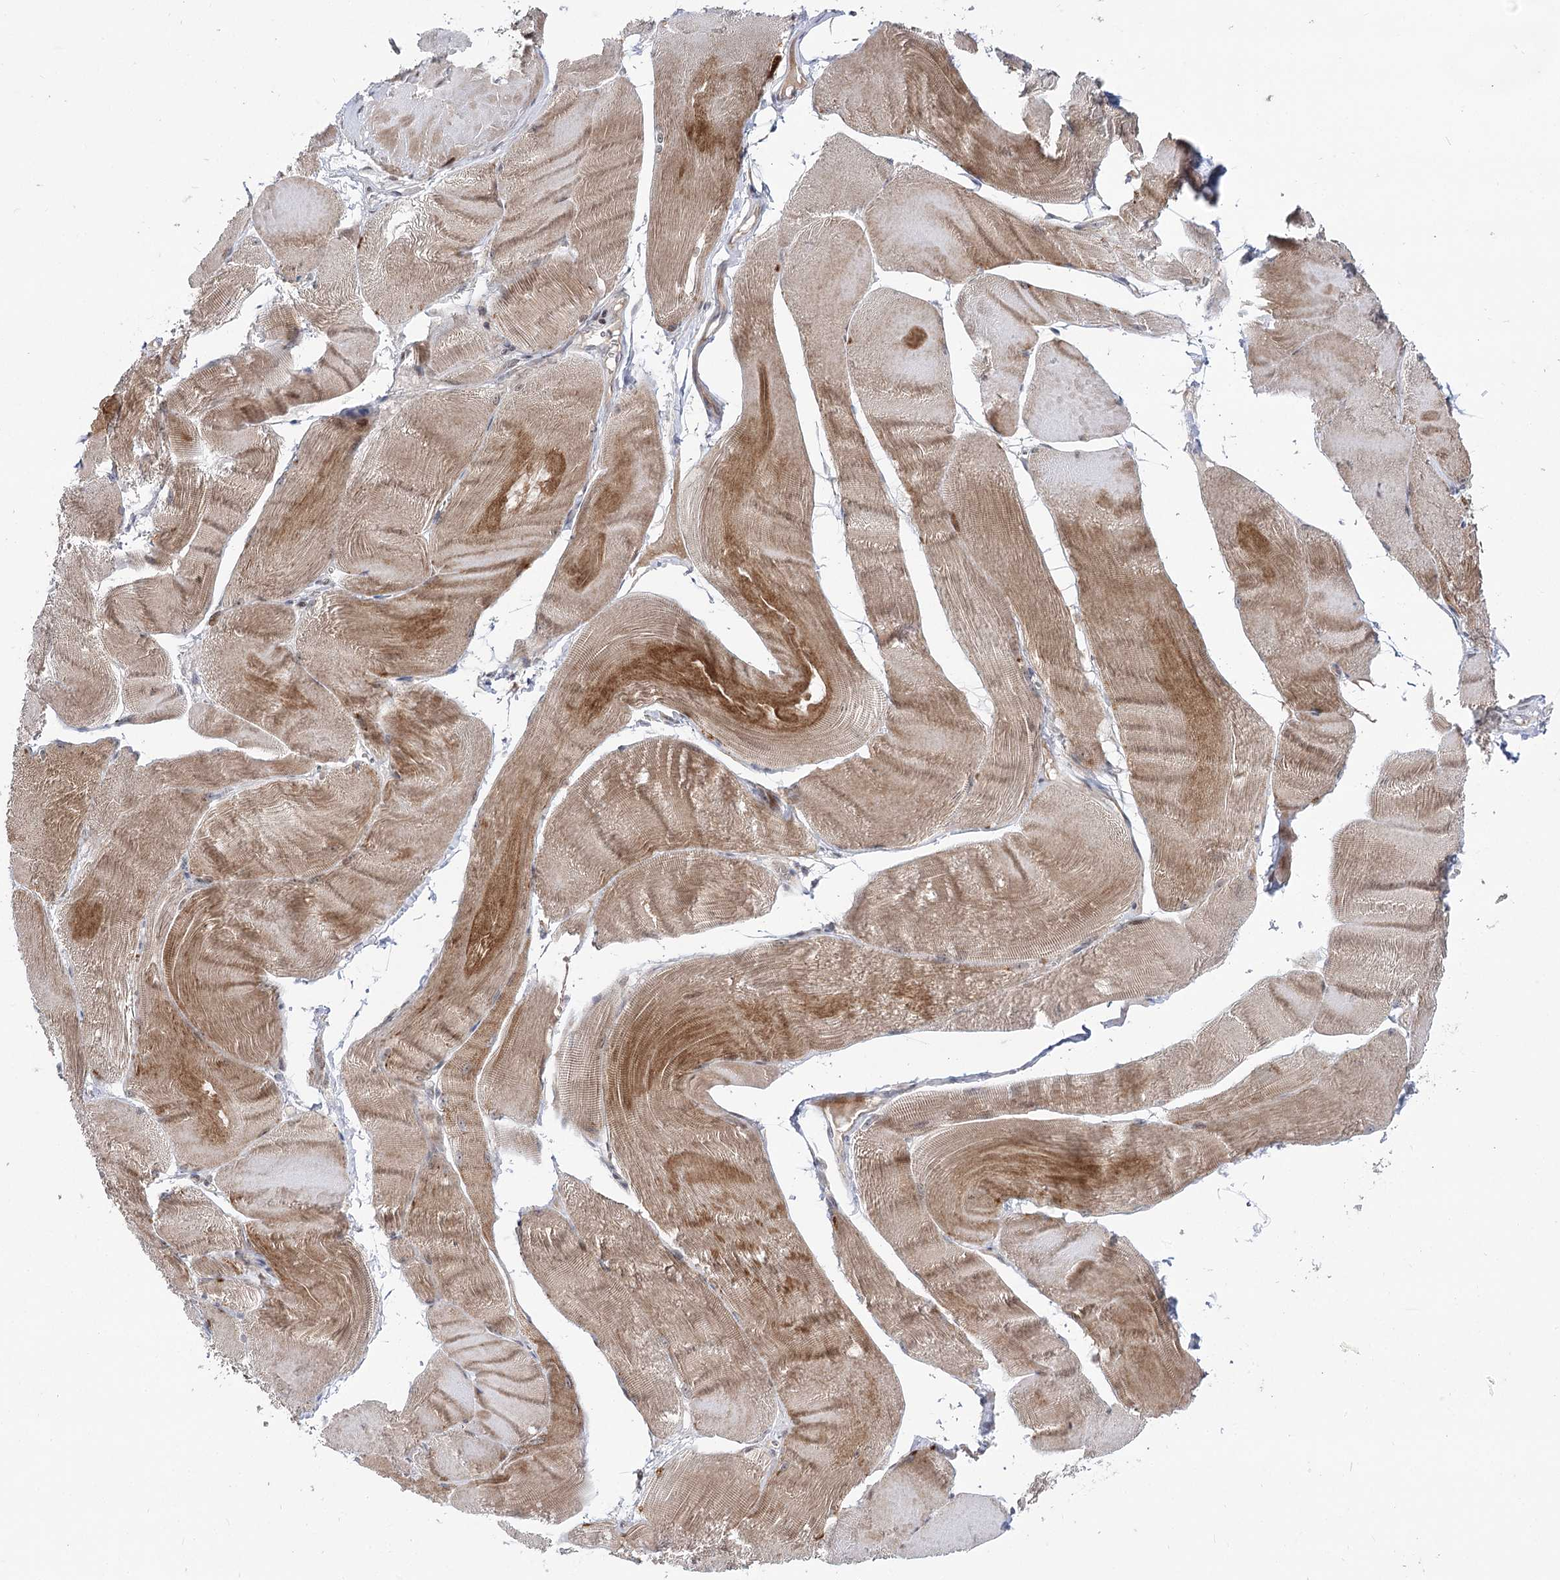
{"staining": {"intensity": "moderate", "quantity": "25%-75%", "location": "cytoplasmic/membranous"}, "tissue": "skeletal muscle", "cell_type": "Myocytes", "image_type": "normal", "snomed": [{"axis": "morphology", "description": "Normal tissue, NOS"}, {"axis": "morphology", "description": "Basal cell carcinoma"}, {"axis": "topography", "description": "Skeletal muscle"}], "caption": "Protein expression analysis of normal skeletal muscle exhibits moderate cytoplasmic/membranous positivity in approximately 25%-75% of myocytes. (DAB = brown stain, brightfield microscopy at high magnification).", "gene": "ARHGAP32", "patient": {"sex": "female", "age": 64}}